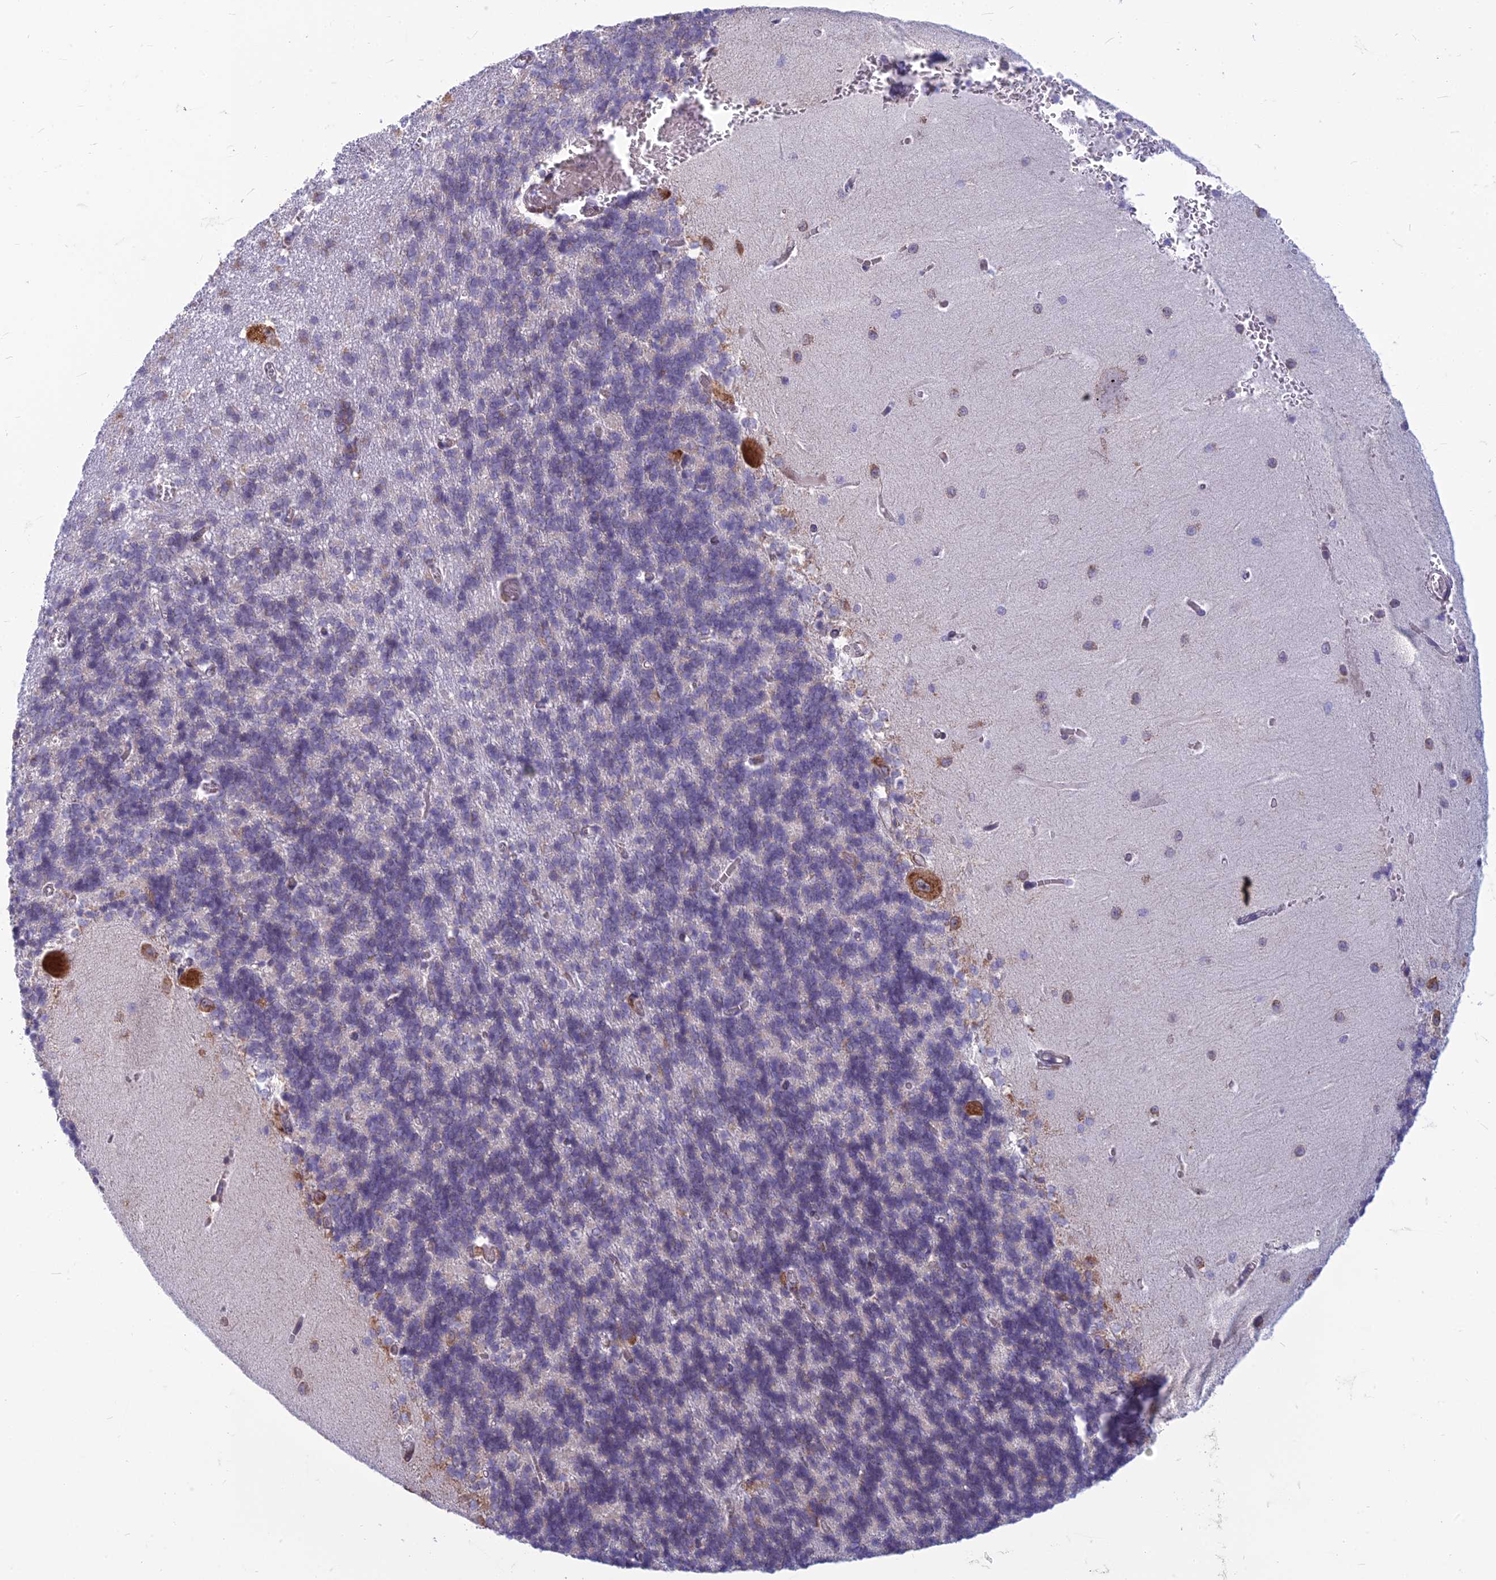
{"staining": {"intensity": "negative", "quantity": "none", "location": "none"}, "tissue": "cerebellum", "cell_type": "Cells in granular layer", "image_type": "normal", "snomed": [{"axis": "morphology", "description": "Normal tissue, NOS"}, {"axis": "topography", "description": "Cerebellum"}], "caption": "This histopathology image is of unremarkable cerebellum stained with immunohistochemistry to label a protein in brown with the nuclei are counter-stained blue. There is no staining in cells in granular layer. The staining was performed using DAB to visualize the protein expression in brown, while the nuclei were stained in blue with hematoxylin (Magnification: 20x).", "gene": "RPL17", "patient": {"sex": "male", "age": 37}}